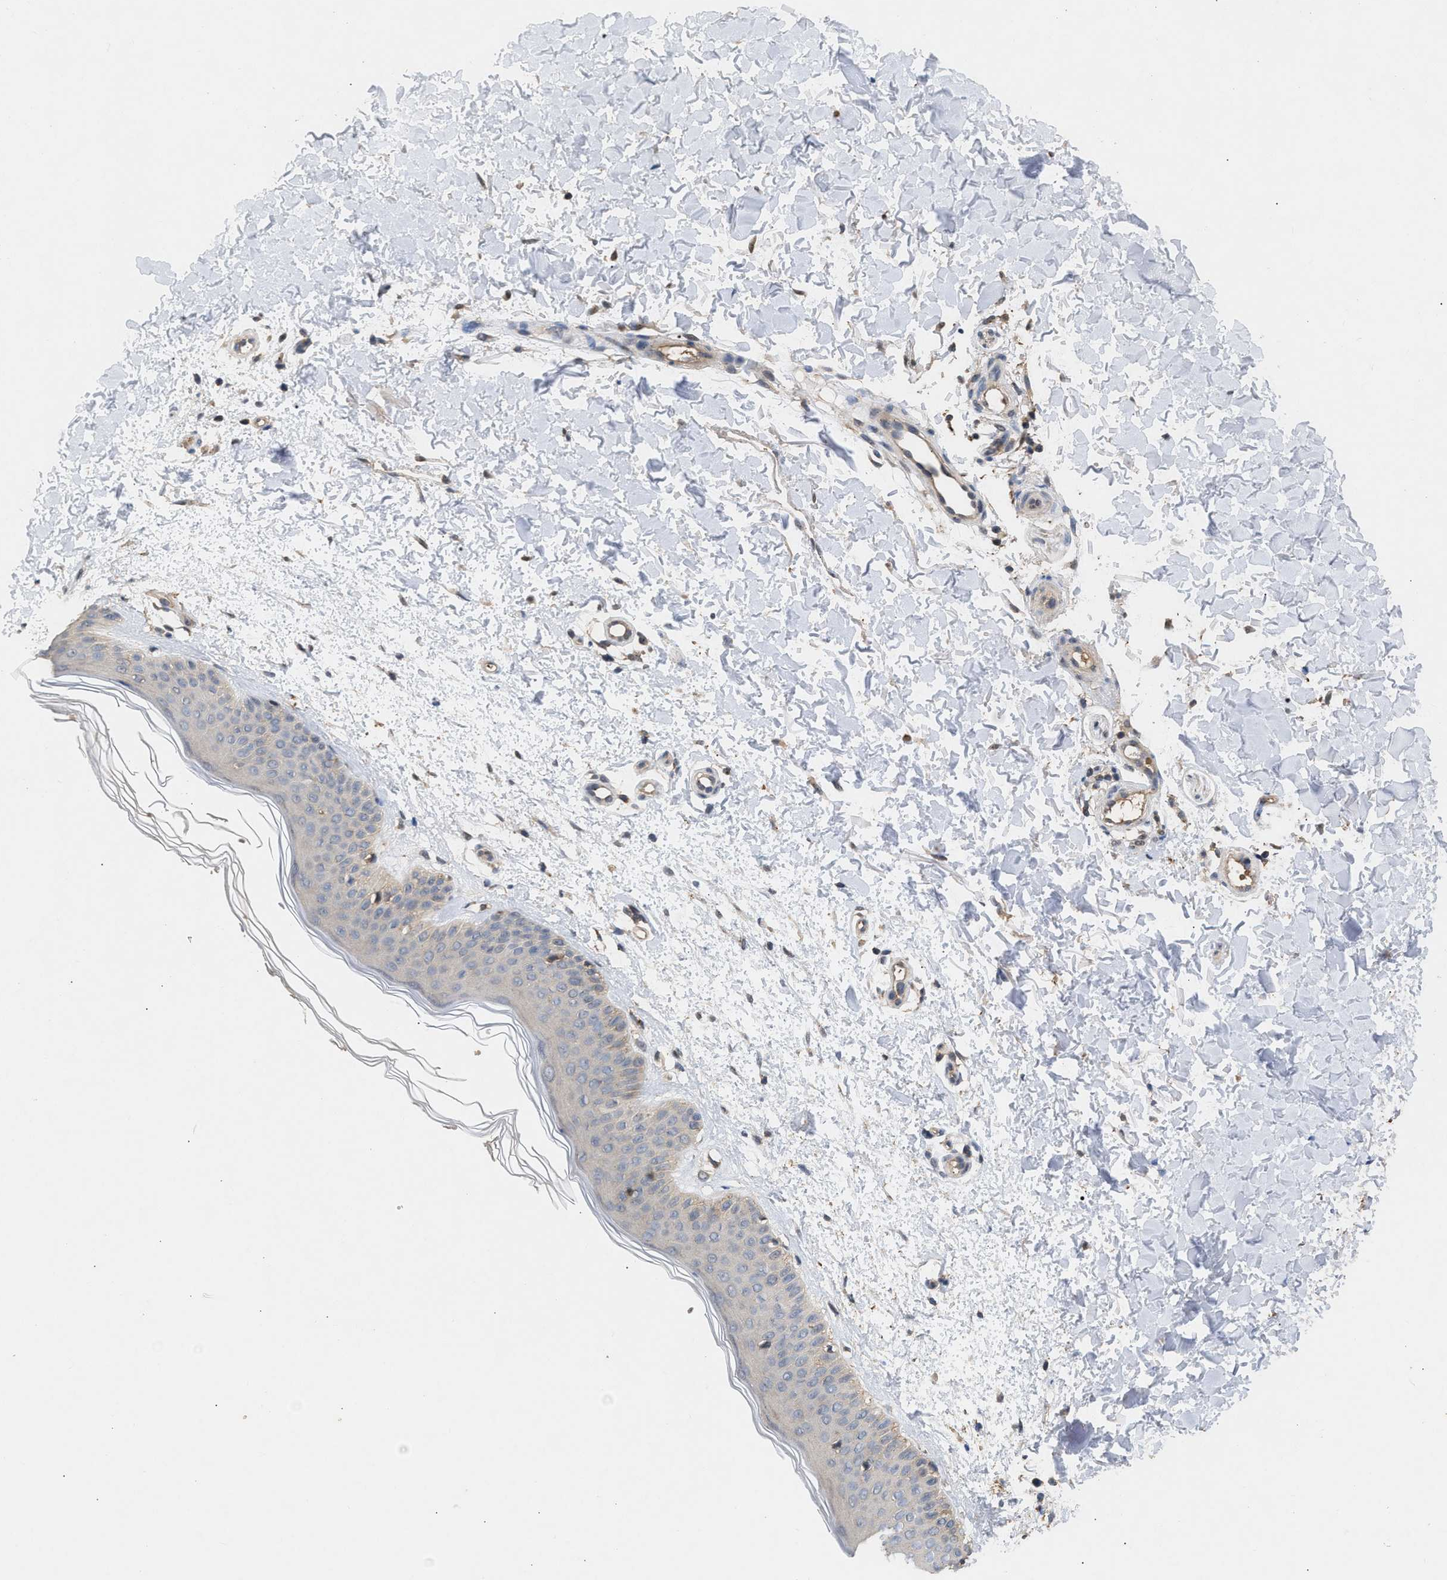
{"staining": {"intensity": "moderate", "quantity": "<25%", "location": "cytoplasmic/membranous"}, "tissue": "skin", "cell_type": "Fibroblasts", "image_type": "normal", "snomed": [{"axis": "morphology", "description": "Normal tissue, NOS"}, {"axis": "morphology", "description": "Malignant melanoma, NOS"}, {"axis": "topography", "description": "Skin"}], "caption": "A low amount of moderate cytoplasmic/membranous positivity is appreciated in about <25% of fibroblasts in benign skin.", "gene": "FITM1", "patient": {"sex": "male", "age": 83}}